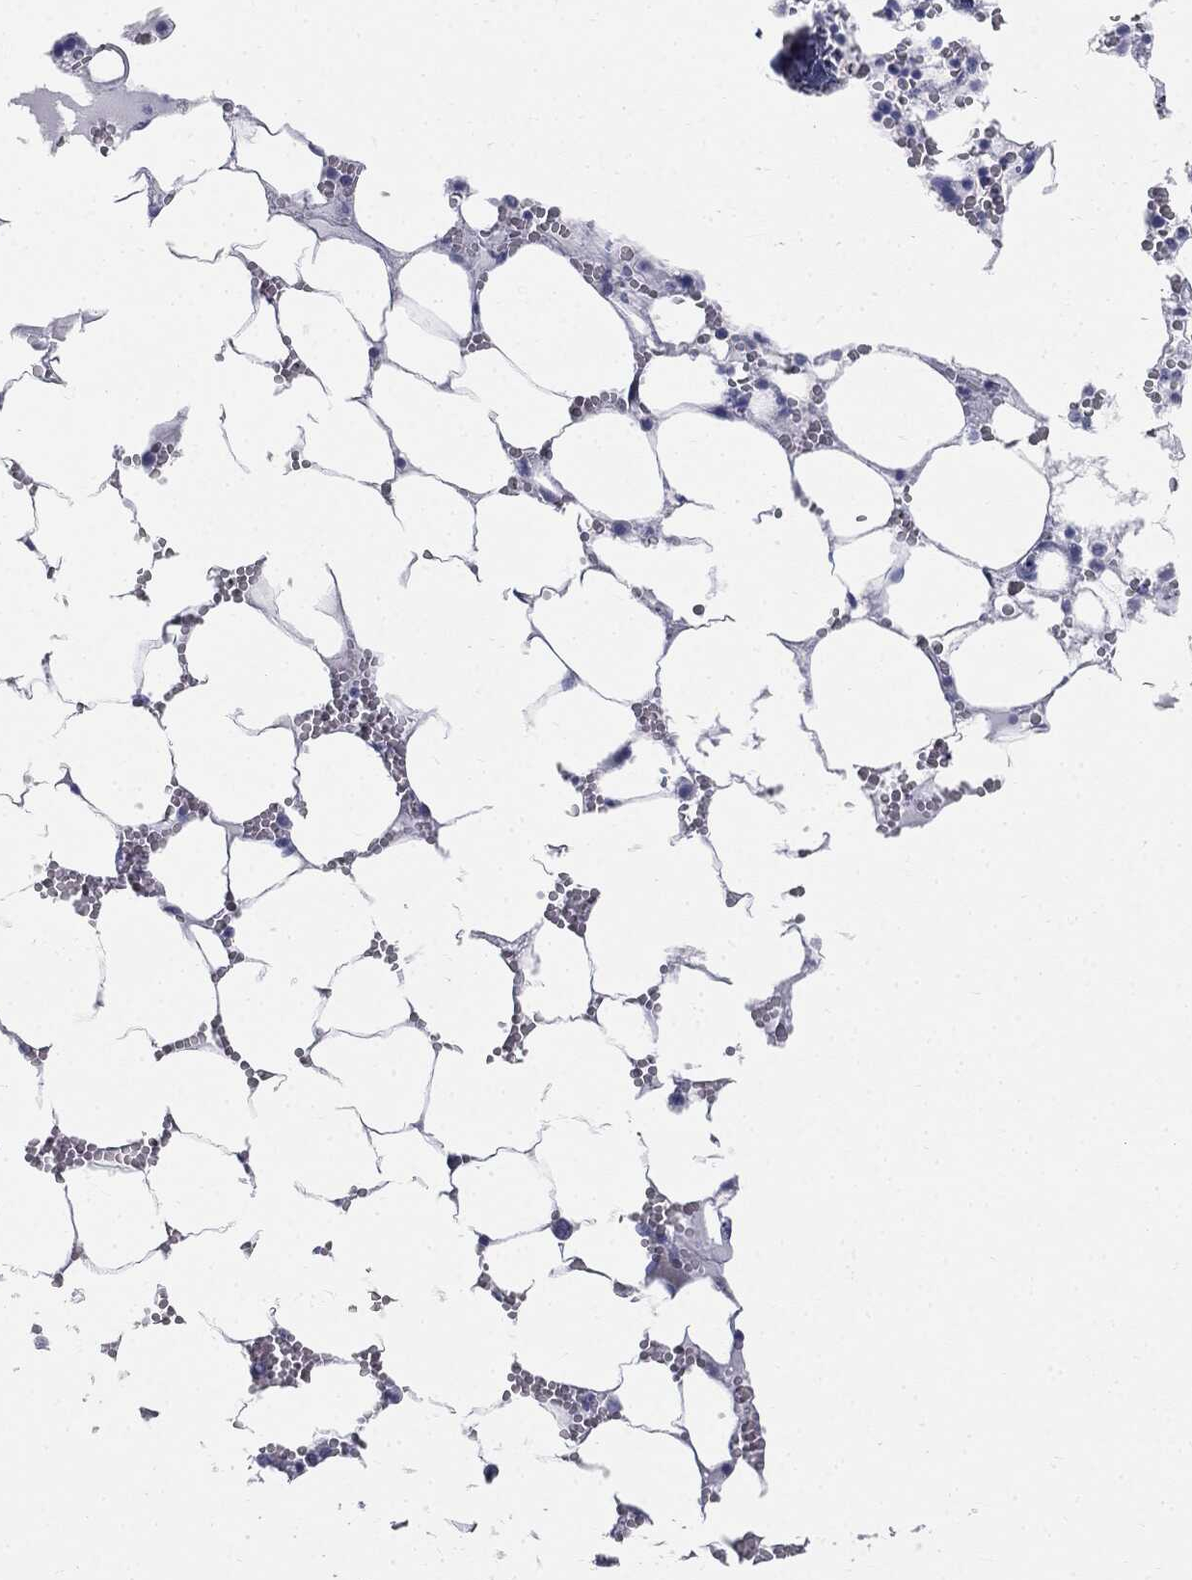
{"staining": {"intensity": "negative", "quantity": "none", "location": "none"}, "tissue": "bone marrow", "cell_type": "Hematopoietic cells", "image_type": "normal", "snomed": [{"axis": "morphology", "description": "Normal tissue, NOS"}, {"axis": "topography", "description": "Bone marrow"}], "caption": "Immunohistochemical staining of benign bone marrow reveals no significant positivity in hematopoietic cells. (IHC, brightfield microscopy, high magnification).", "gene": "CUZD1", "patient": {"sex": "female", "age": 64}}